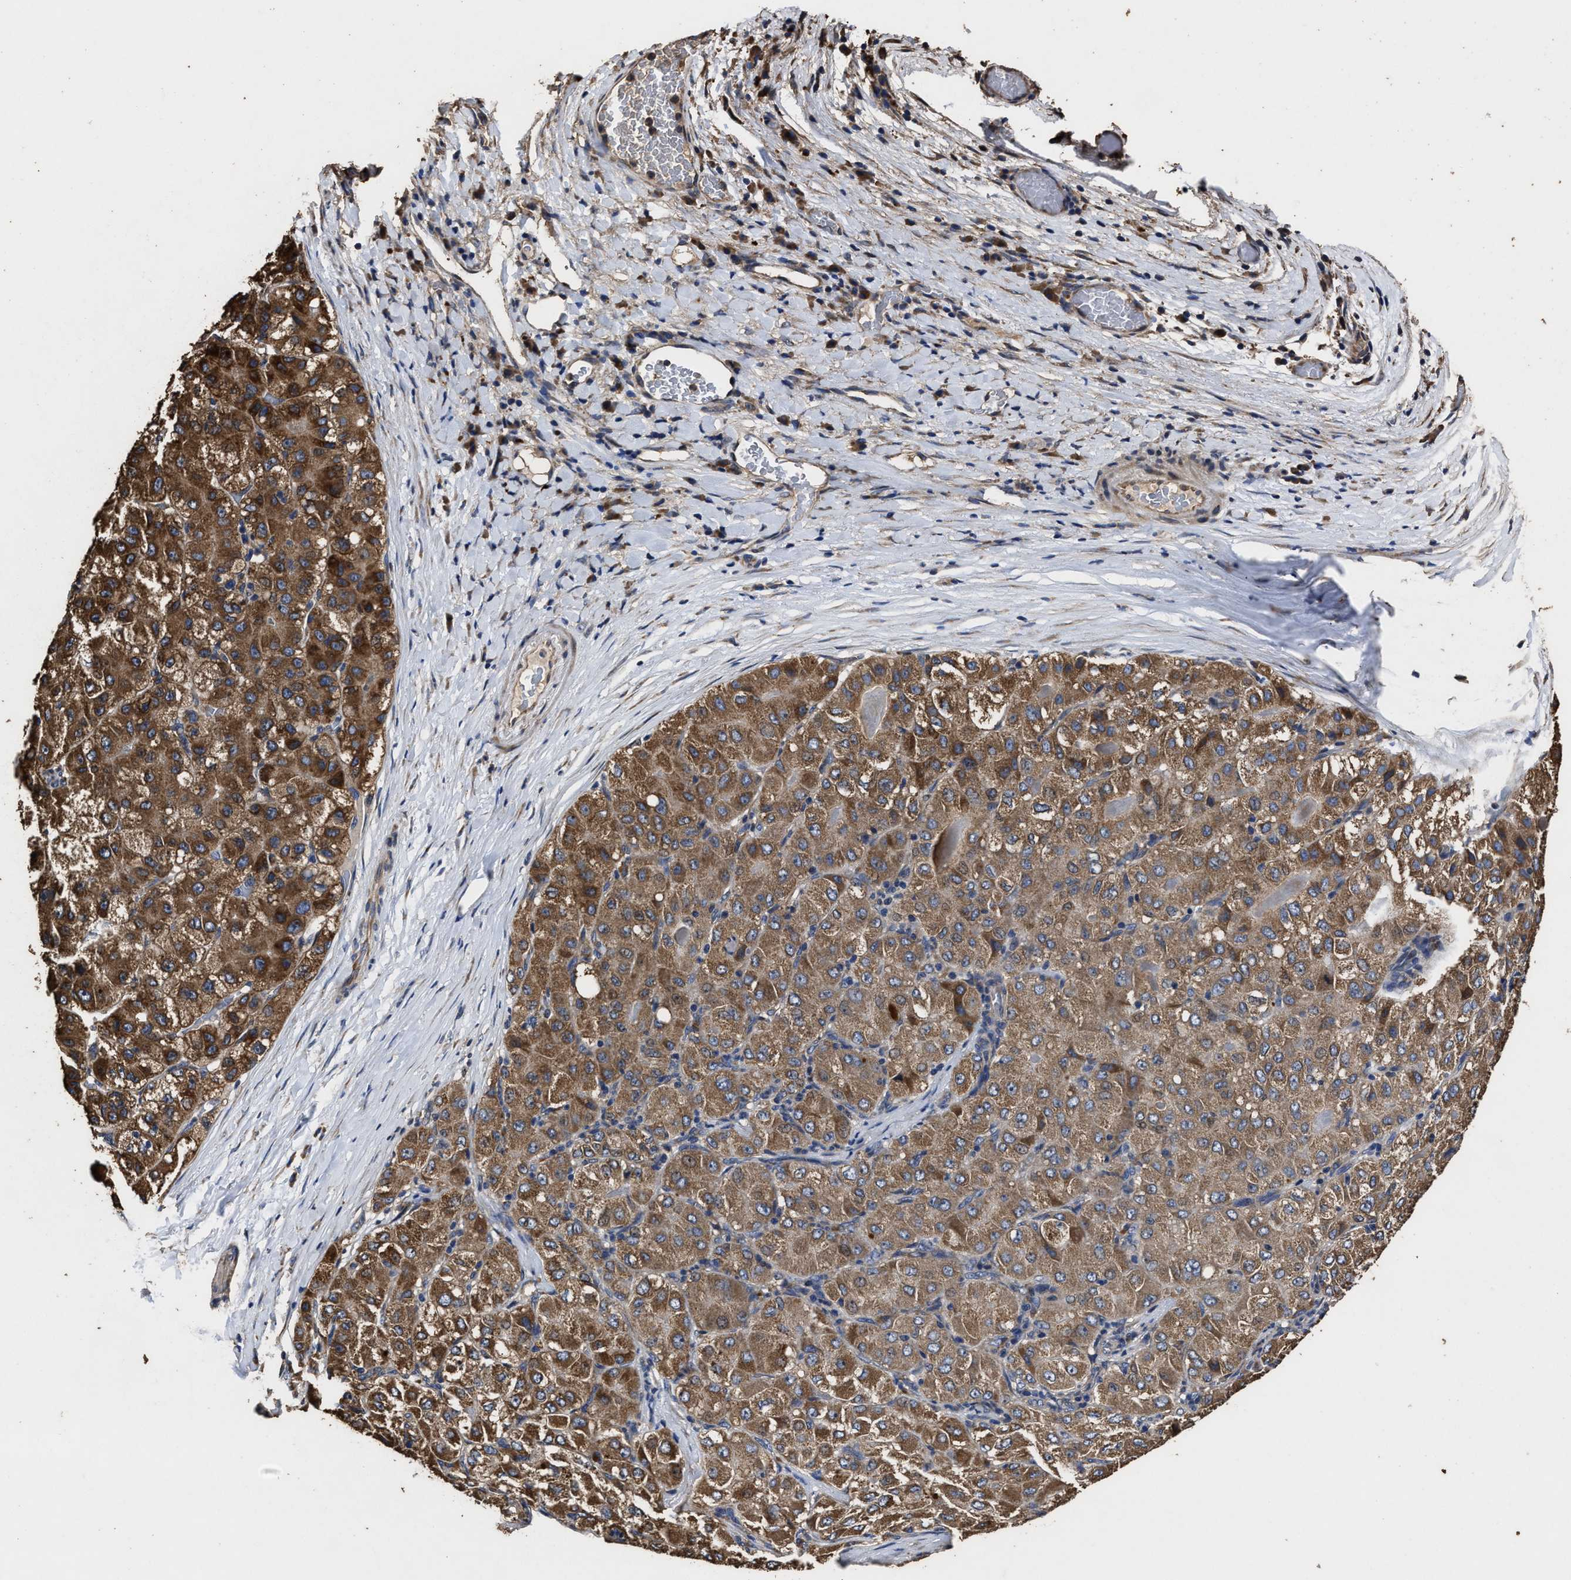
{"staining": {"intensity": "moderate", "quantity": ">75%", "location": "cytoplasmic/membranous"}, "tissue": "liver cancer", "cell_type": "Tumor cells", "image_type": "cancer", "snomed": [{"axis": "morphology", "description": "Carcinoma, Hepatocellular, NOS"}, {"axis": "topography", "description": "Liver"}], "caption": "IHC of human liver hepatocellular carcinoma exhibits medium levels of moderate cytoplasmic/membranous expression in approximately >75% of tumor cells. (DAB (3,3'-diaminobenzidine) IHC with brightfield microscopy, high magnification).", "gene": "PPM1K", "patient": {"sex": "male", "age": 80}}